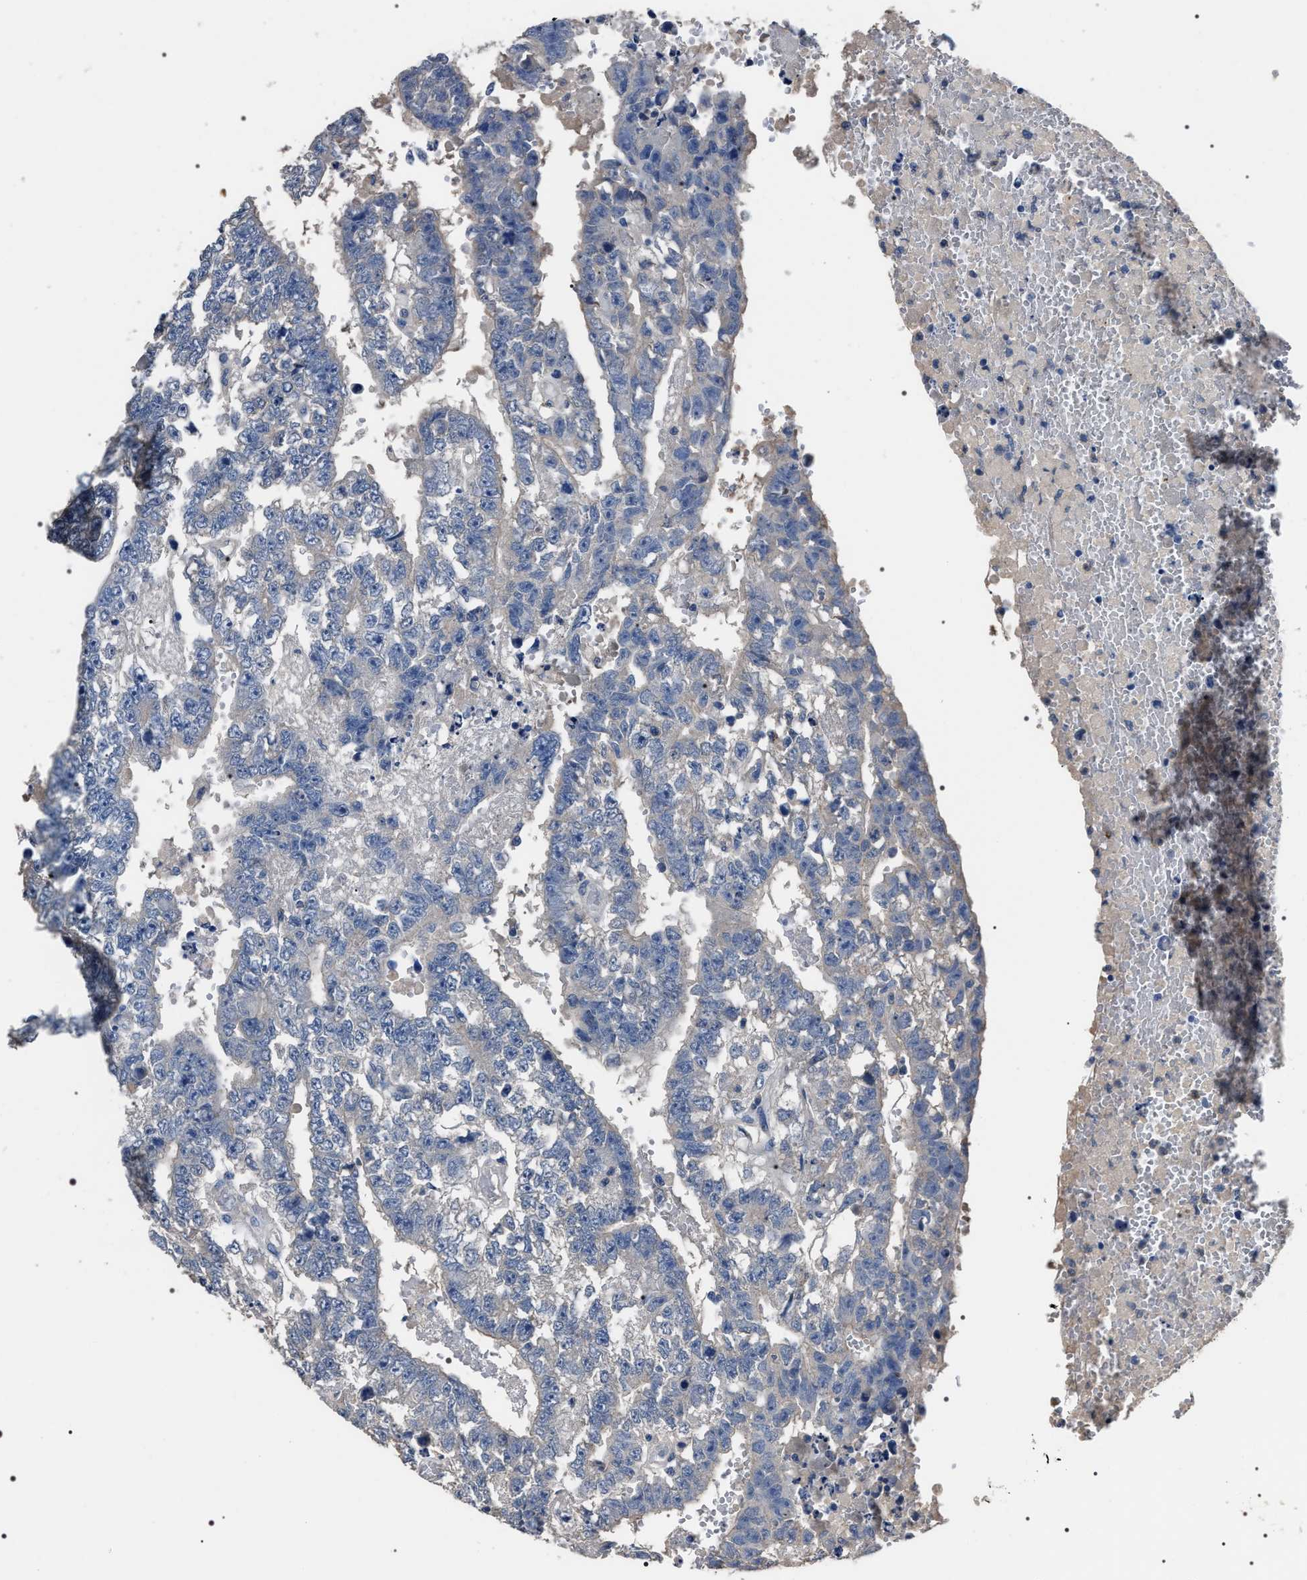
{"staining": {"intensity": "negative", "quantity": "none", "location": "none"}, "tissue": "testis cancer", "cell_type": "Tumor cells", "image_type": "cancer", "snomed": [{"axis": "morphology", "description": "Carcinoma, Embryonal, NOS"}, {"axis": "topography", "description": "Testis"}], "caption": "Tumor cells are negative for protein expression in human testis cancer (embryonal carcinoma).", "gene": "TRIM54", "patient": {"sex": "male", "age": 25}}